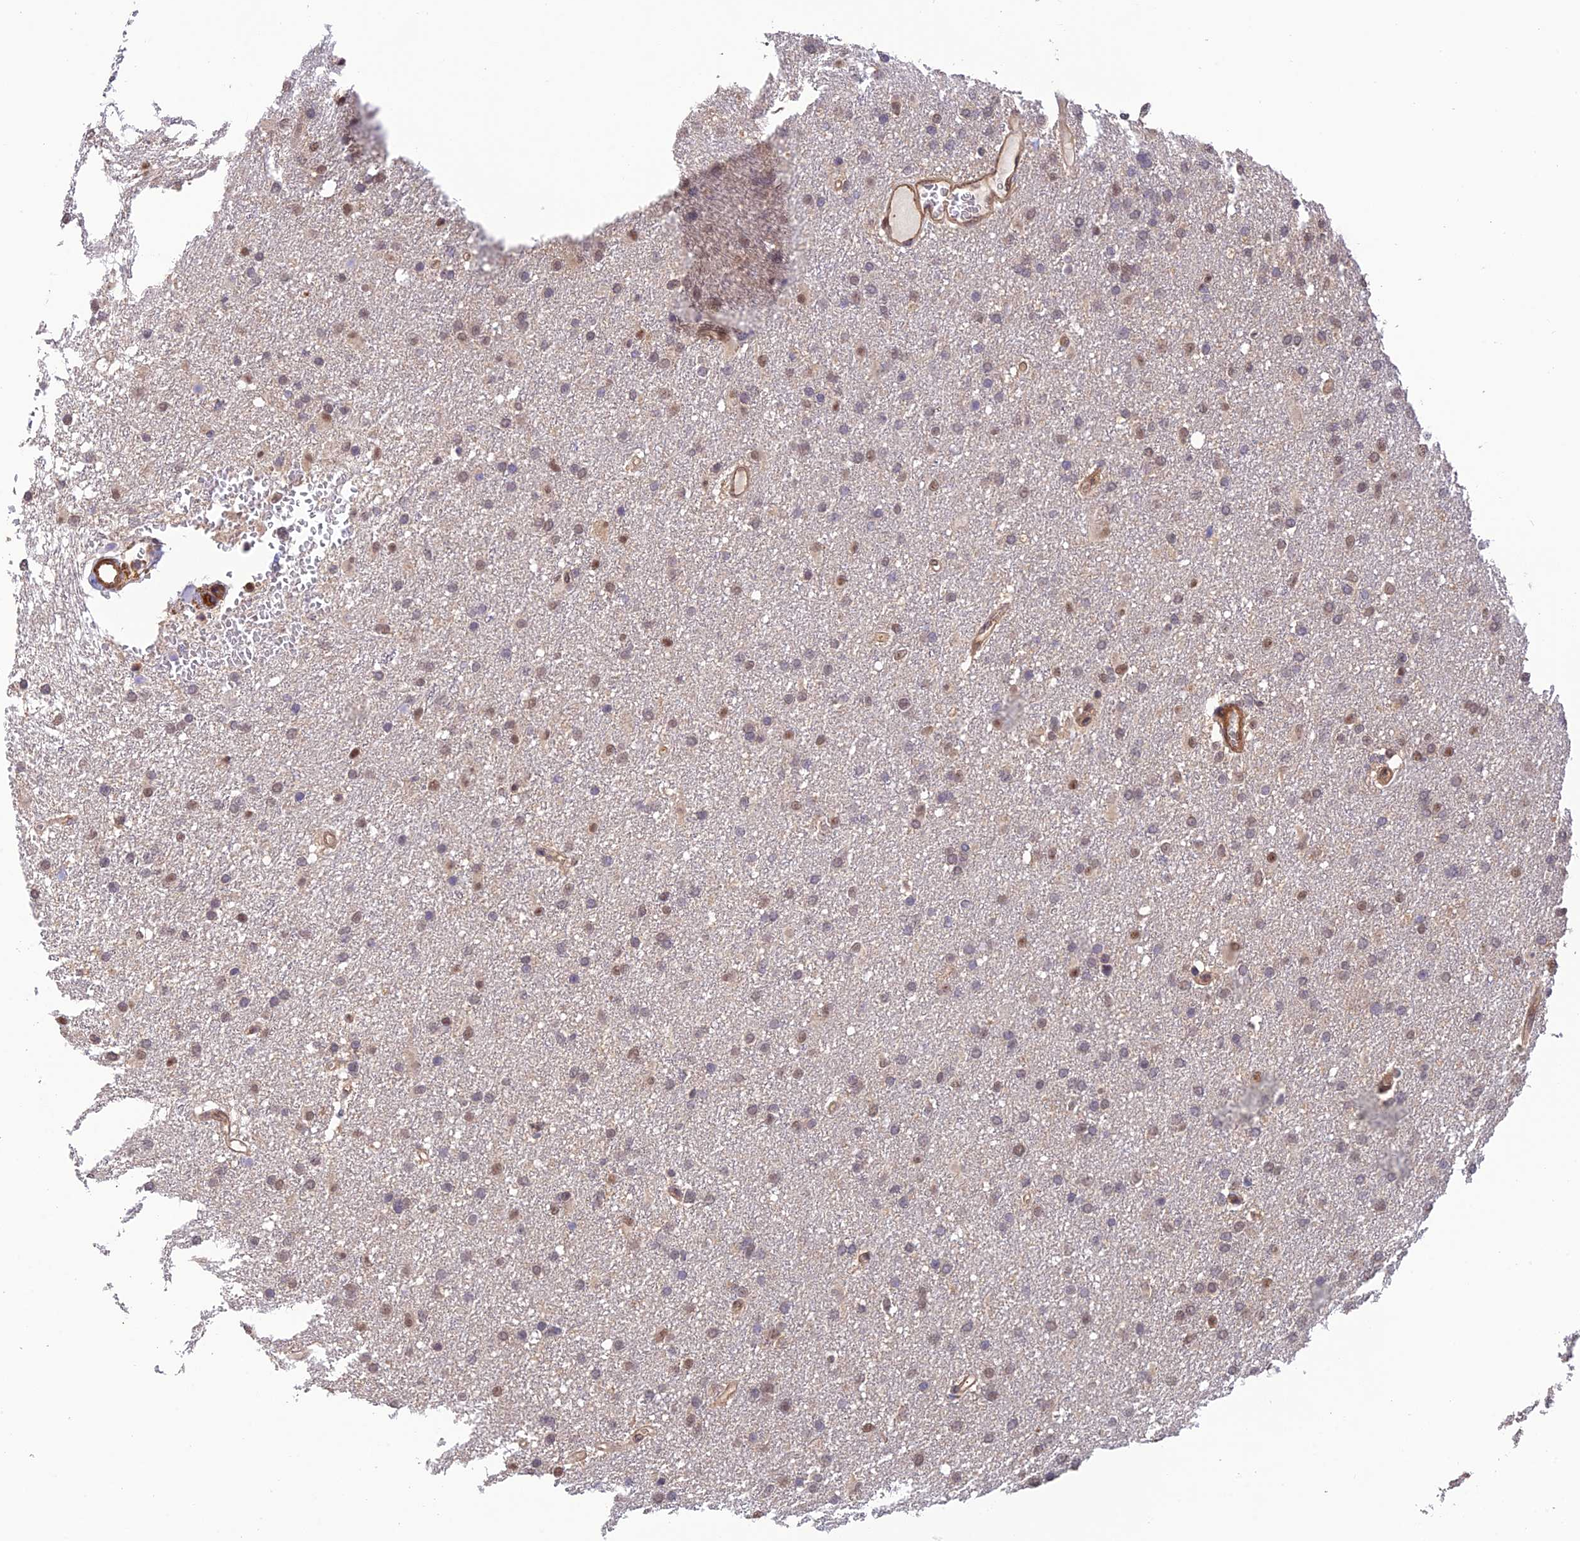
{"staining": {"intensity": "weak", "quantity": "25%-75%", "location": "nuclear"}, "tissue": "glioma", "cell_type": "Tumor cells", "image_type": "cancer", "snomed": [{"axis": "morphology", "description": "Glioma, malignant, High grade"}, {"axis": "topography", "description": "Cerebral cortex"}], "caption": "Approximately 25%-75% of tumor cells in human malignant high-grade glioma exhibit weak nuclear protein staining as visualized by brown immunohistochemical staining.", "gene": "PSMB3", "patient": {"sex": "female", "age": 36}}